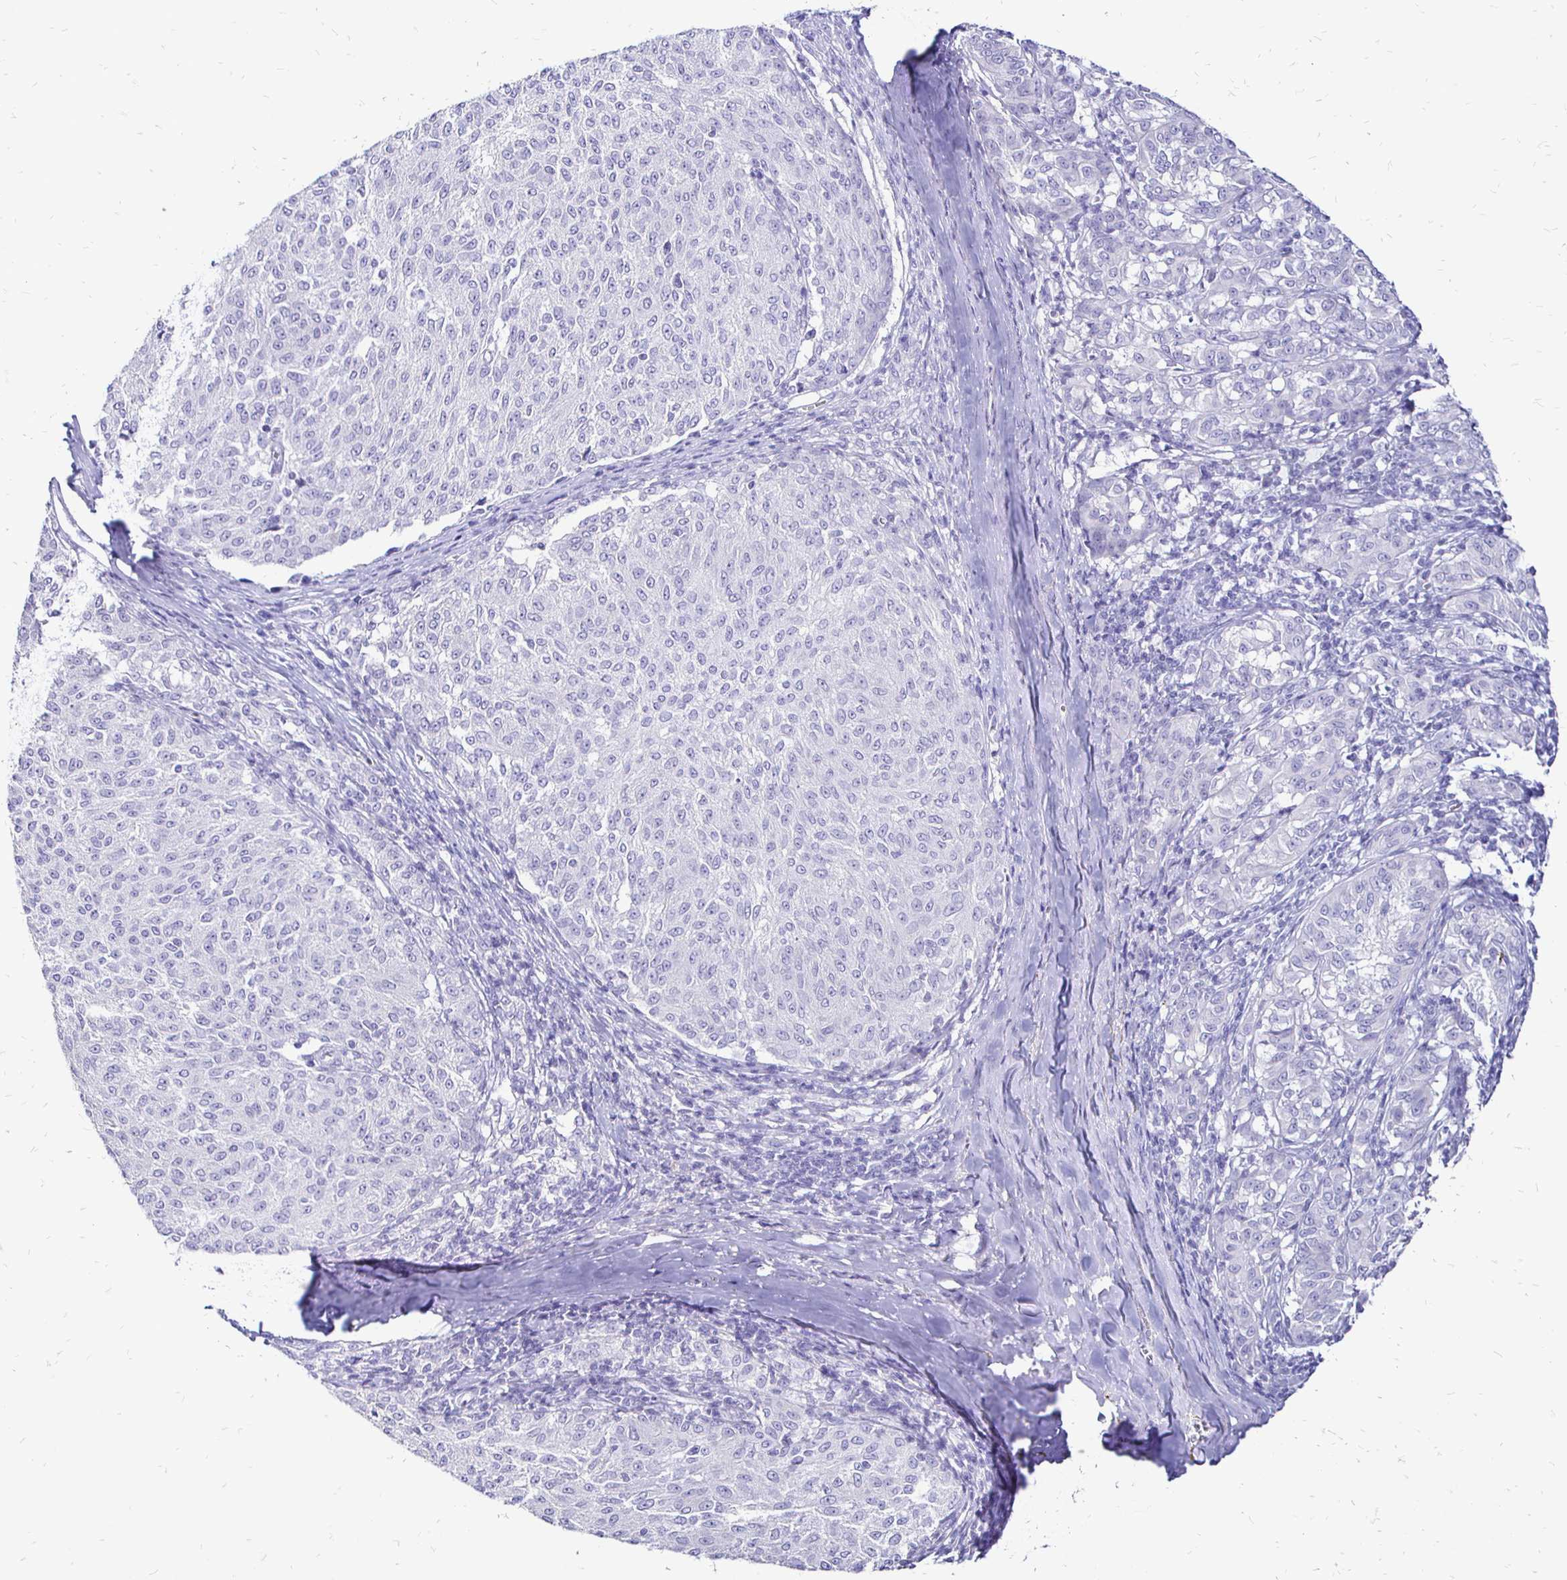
{"staining": {"intensity": "negative", "quantity": "none", "location": "none"}, "tissue": "melanoma", "cell_type": "Tumor cells", "image_type": "cancer", "snomed": [{"axis": "morphology", "description": "Malignant melanoma, NOS"}, {"axis": "topography", "description": "Skin"}], "caption": "Tumor cells are negative for protein expression in human malignant melanoma. (IHC, brightfield microscopy, high magnification).", "gene": "IRGC", "patient": {"sex": "female", "age": 72}}